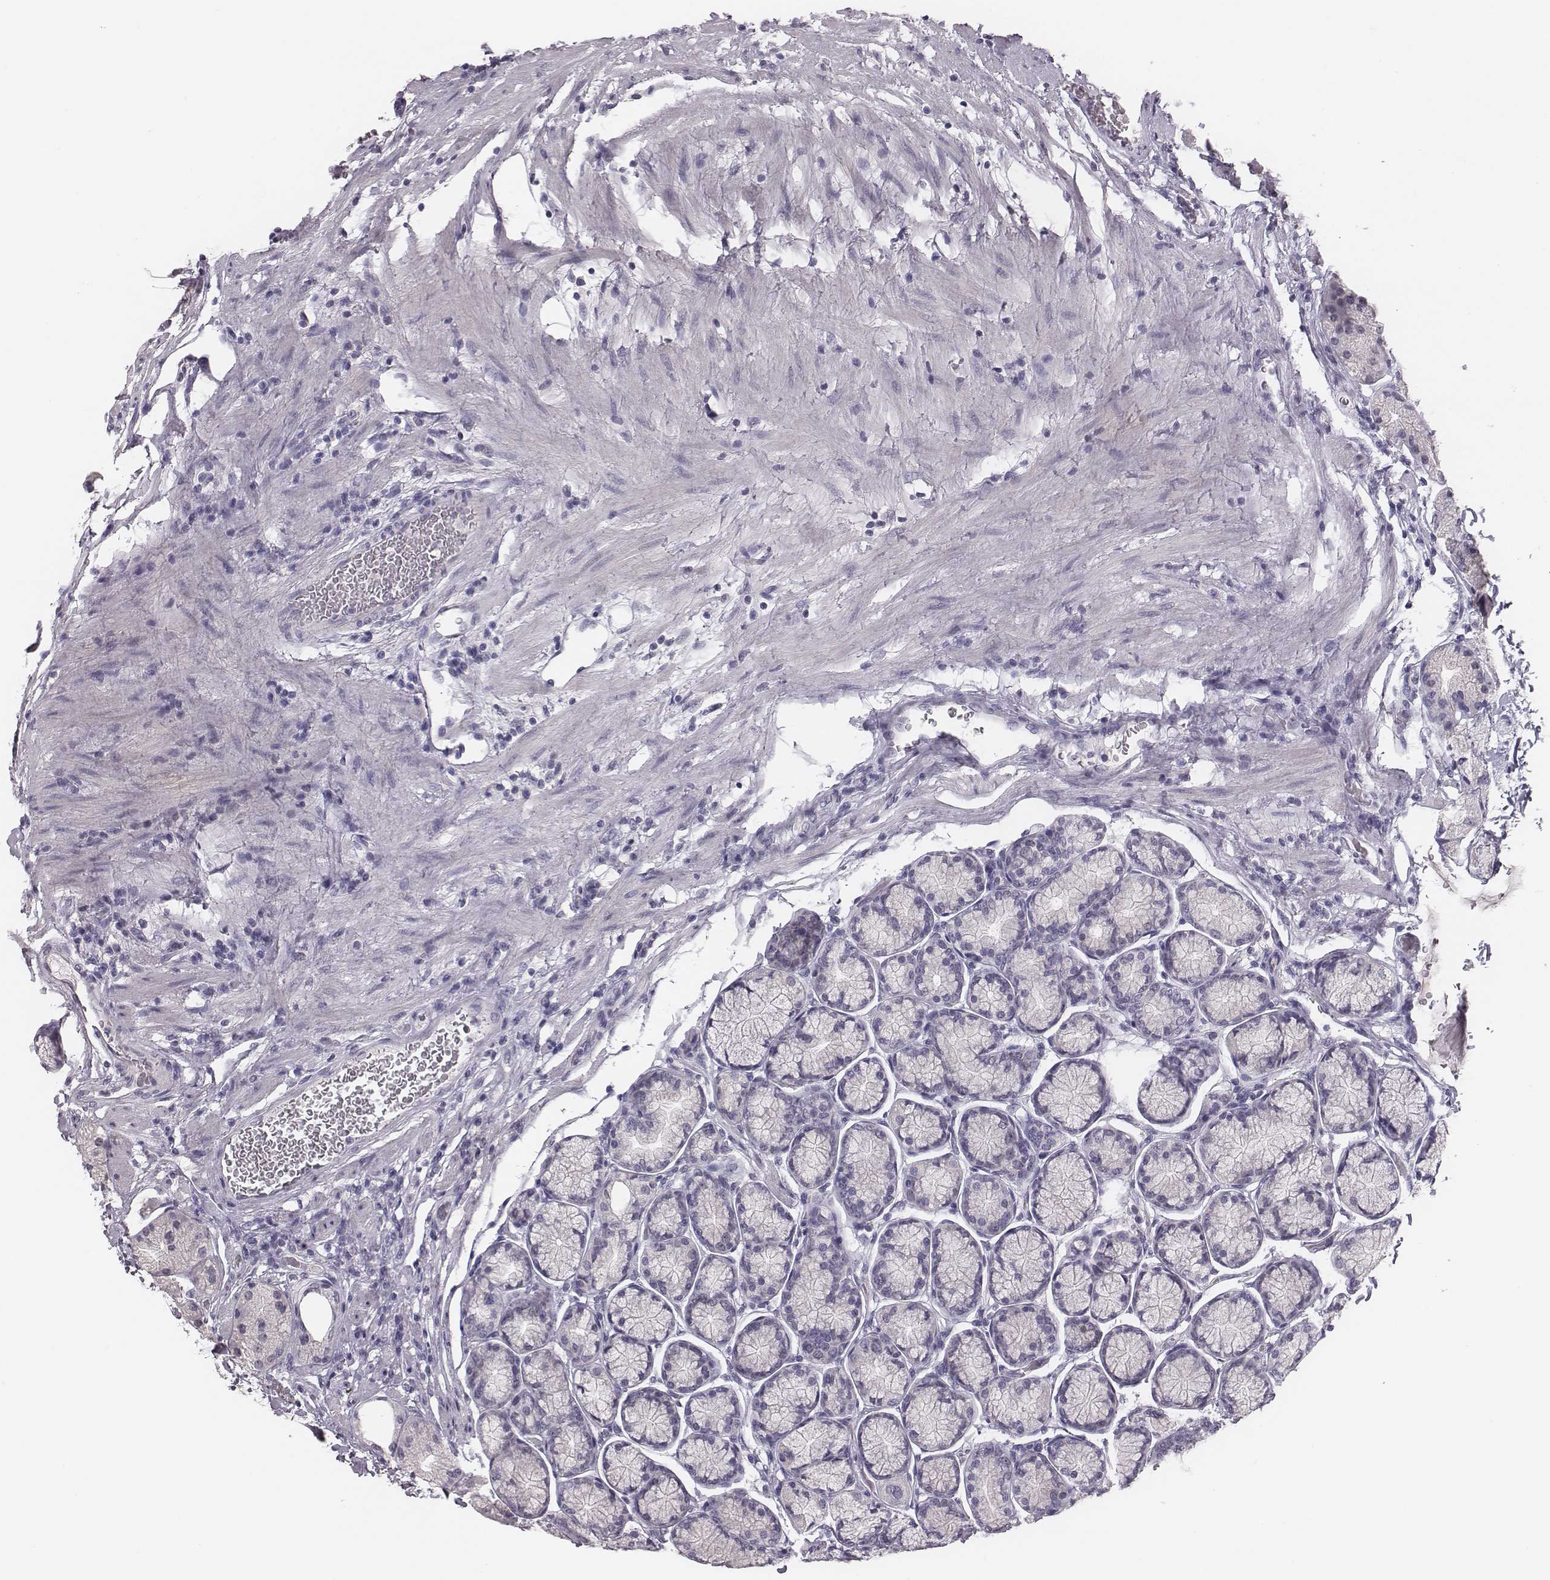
{"staining": {"intensity": "negative", "quantity": "none", "location": "none"}, "tissue": "stomach", "cell_type": "Glandular cells", "image_type": "normal", "snomed": [{"axis": "morphology", "description": "Normal tissue, NOS"}, {"axis": "morphology", "description": "Adenocarcinoma, NOS"}, {"axis": "morphology", "description": "Adenocarcinoma, High grade"}, {"axis": "topography", "description": "Stomach, upper"}, {"axis": "topography", "description": "Stomach"}], "caption": "High magnification brightfield microscopy of unremarkable stomach stained with DAB (3,3'-diaminobenzidine) (brown) and counterstained with hematoxylin (blue): glandular cells show no significant staining. Brightfield microscopy of immunohistochemistry stained with DAB (brown) and hematoxylin (blue), captured at high magnification.", "gene": "CSHL1", "patient": {"sex": "female", "age": 65}}